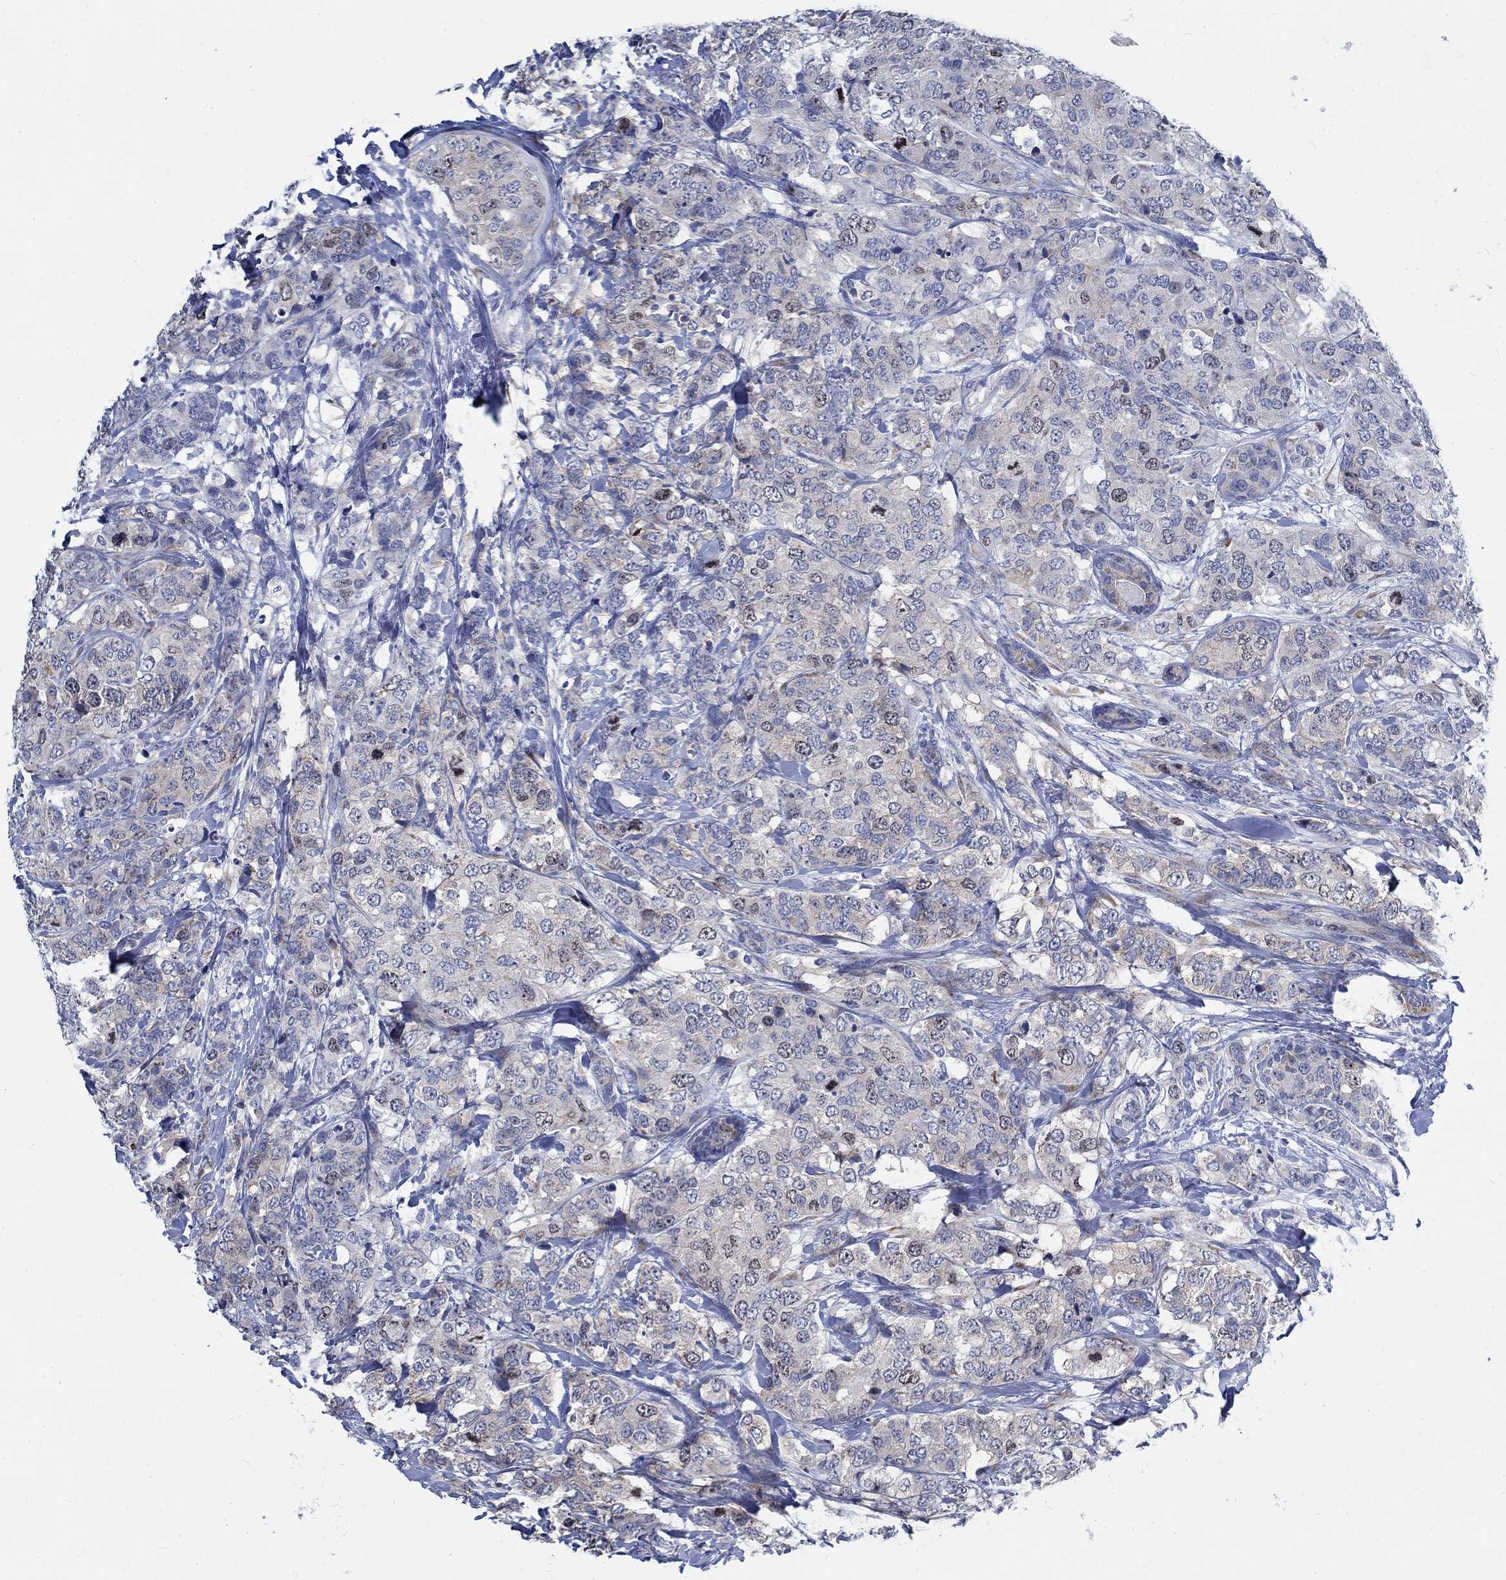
{"staining": {"intensity": "negative", "quantity": "none", "location": "none"}, "tissue": "breast cancer", "cell_type": "Tumor cells", "image_type": "cancer", "snomed": [{"axis": "morphology", "description": "Lobular carcinoma"}, {"axis": "topography", "description": "Breast"}], "caption": "Tumor cells show no significant protein staining in lobular carcinoma (breast). The staining is performed using DAB (3,3'-diaminobenzidine) brown chromogen with nuclei counter-stained in using hematoxylin.", "gene": "MMP24", "patient": {"sex": "female", "age": 59}}